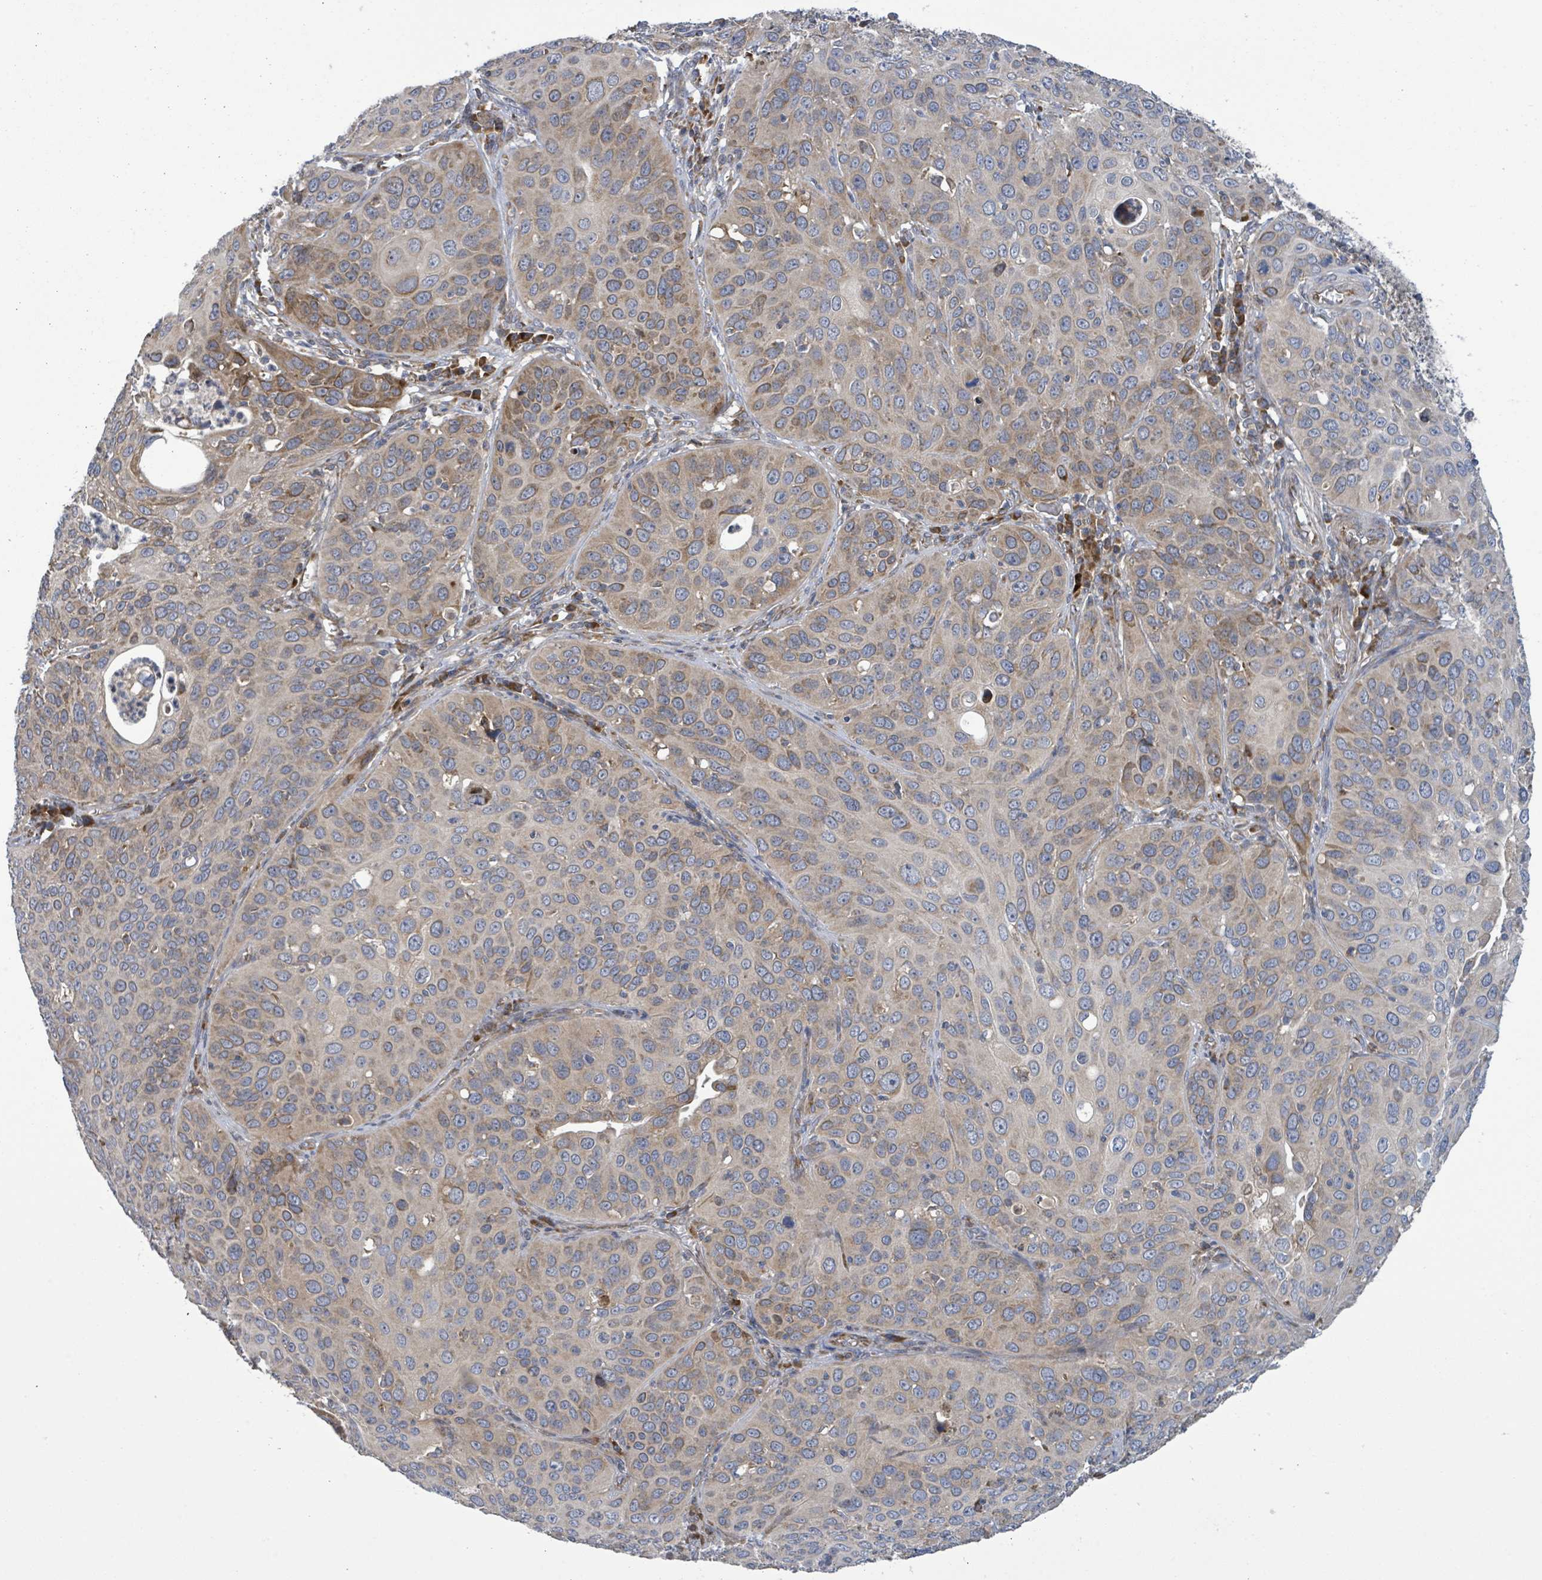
{"staining": {"intensity": "weak", "quantity": "25%-75%", "location": "cytoplasmic/membranous"}, "tissue": "cervical cancer", "cell_type": "Tumor cells", "image_type": "cancer", "snomed": [{"axis": "morphology", "description": "Squamous cell carcinoma, NOS"}, {"axis": "topography", "description": "Cervix"}], "caption": "Human cervical cancer (squamous cell carcinoma) stained with a brown dye displays weak cytoplasmic/membranous positive expression in about 25%-75% of tumor cells.", "gene": "NOMO1", "patient": {"sex": "female", "age": 36}}